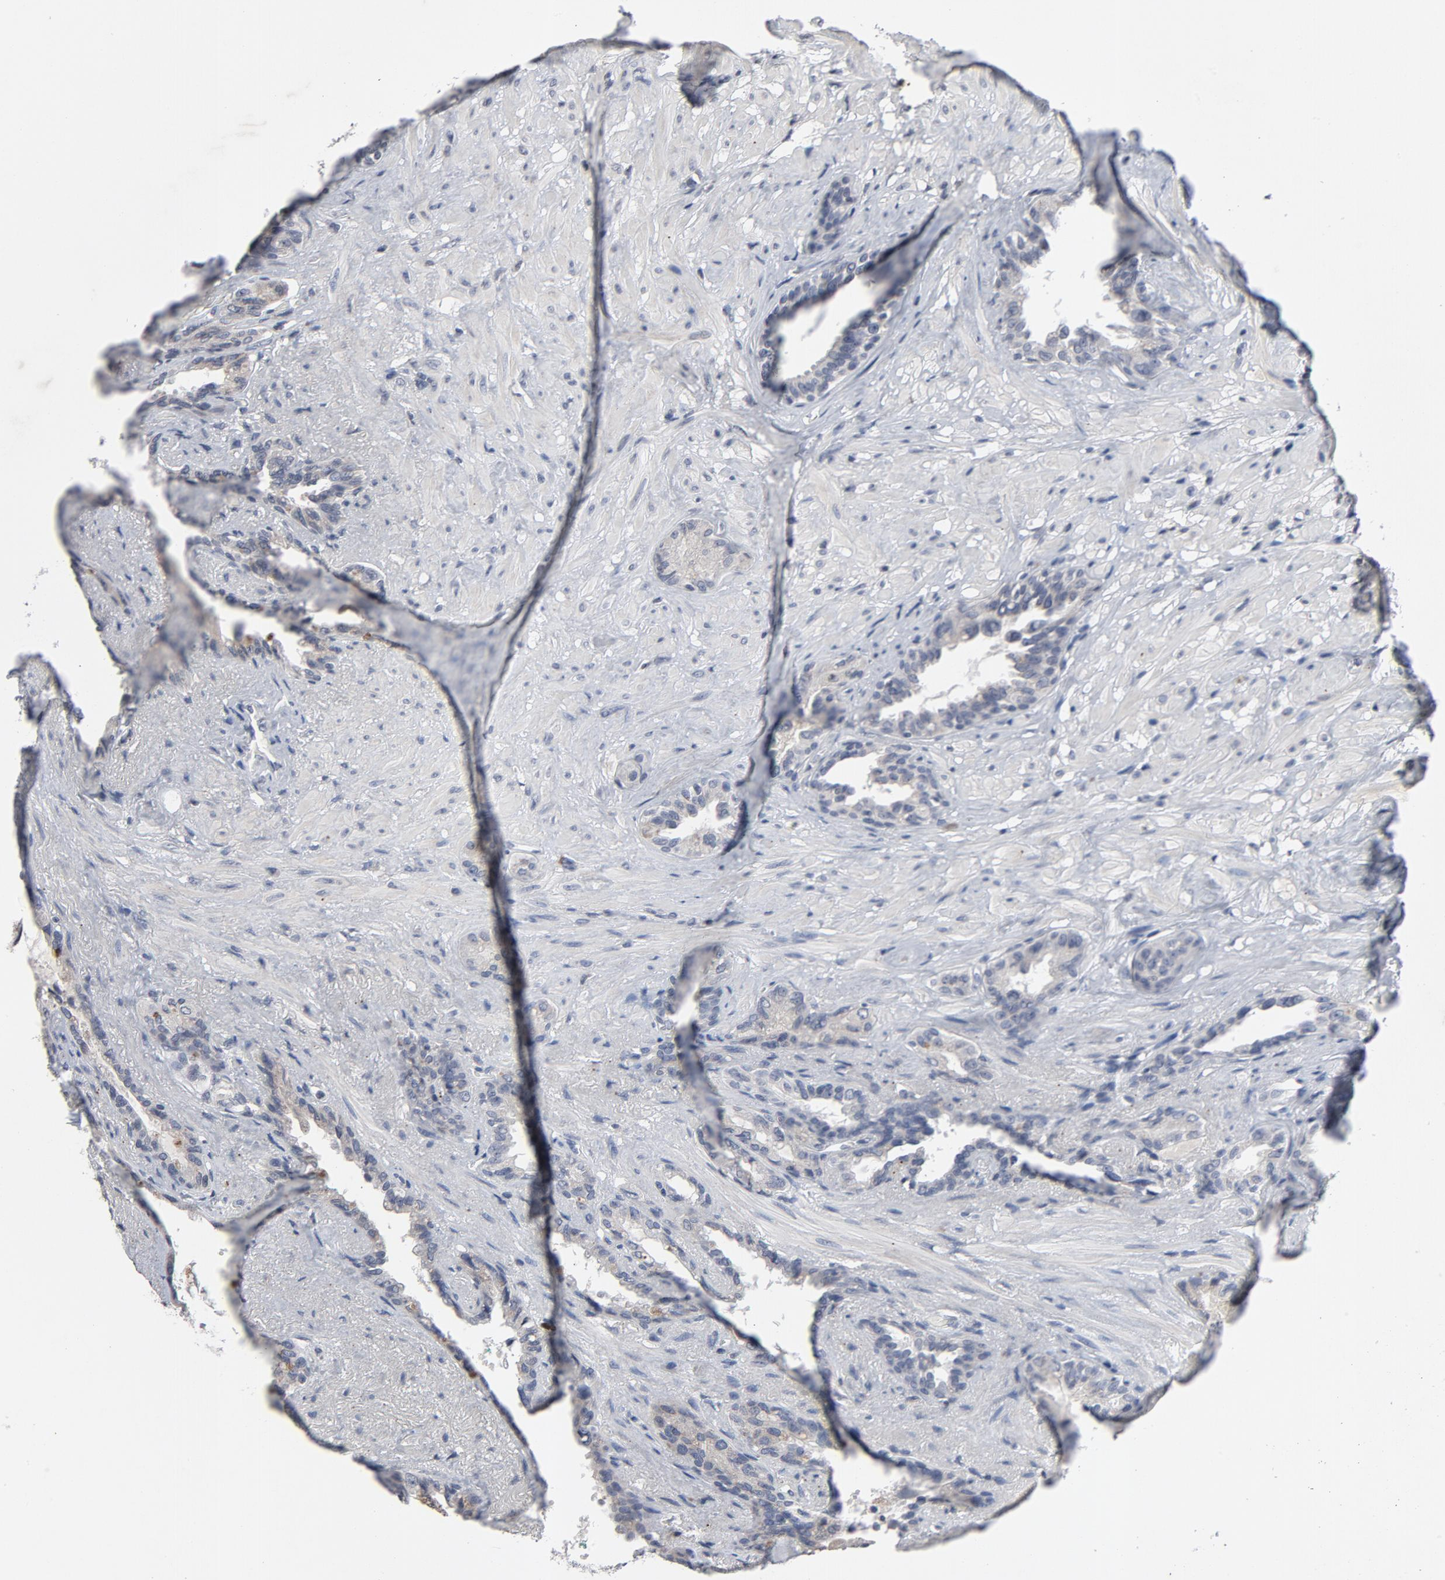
{"staining": {"intensity": "negative", "quantity": "none", "location": "none"}, "tissue": "seminal vesicle", "cell_type": "Glandular cells", "image_type": "normal", "snomed": [{"axis": "morphology", "description": "Normal tissue, NOS"}, {"axis": "topography", "description": "Seminal veicle"}], "caption": "This is an immunohistochemistry micrograph of unremarkable human seminal vesicle. There is no positivity in glandular cells.", "gene": "TCL1A", "patient": {"sex": "male", "age": 61}}